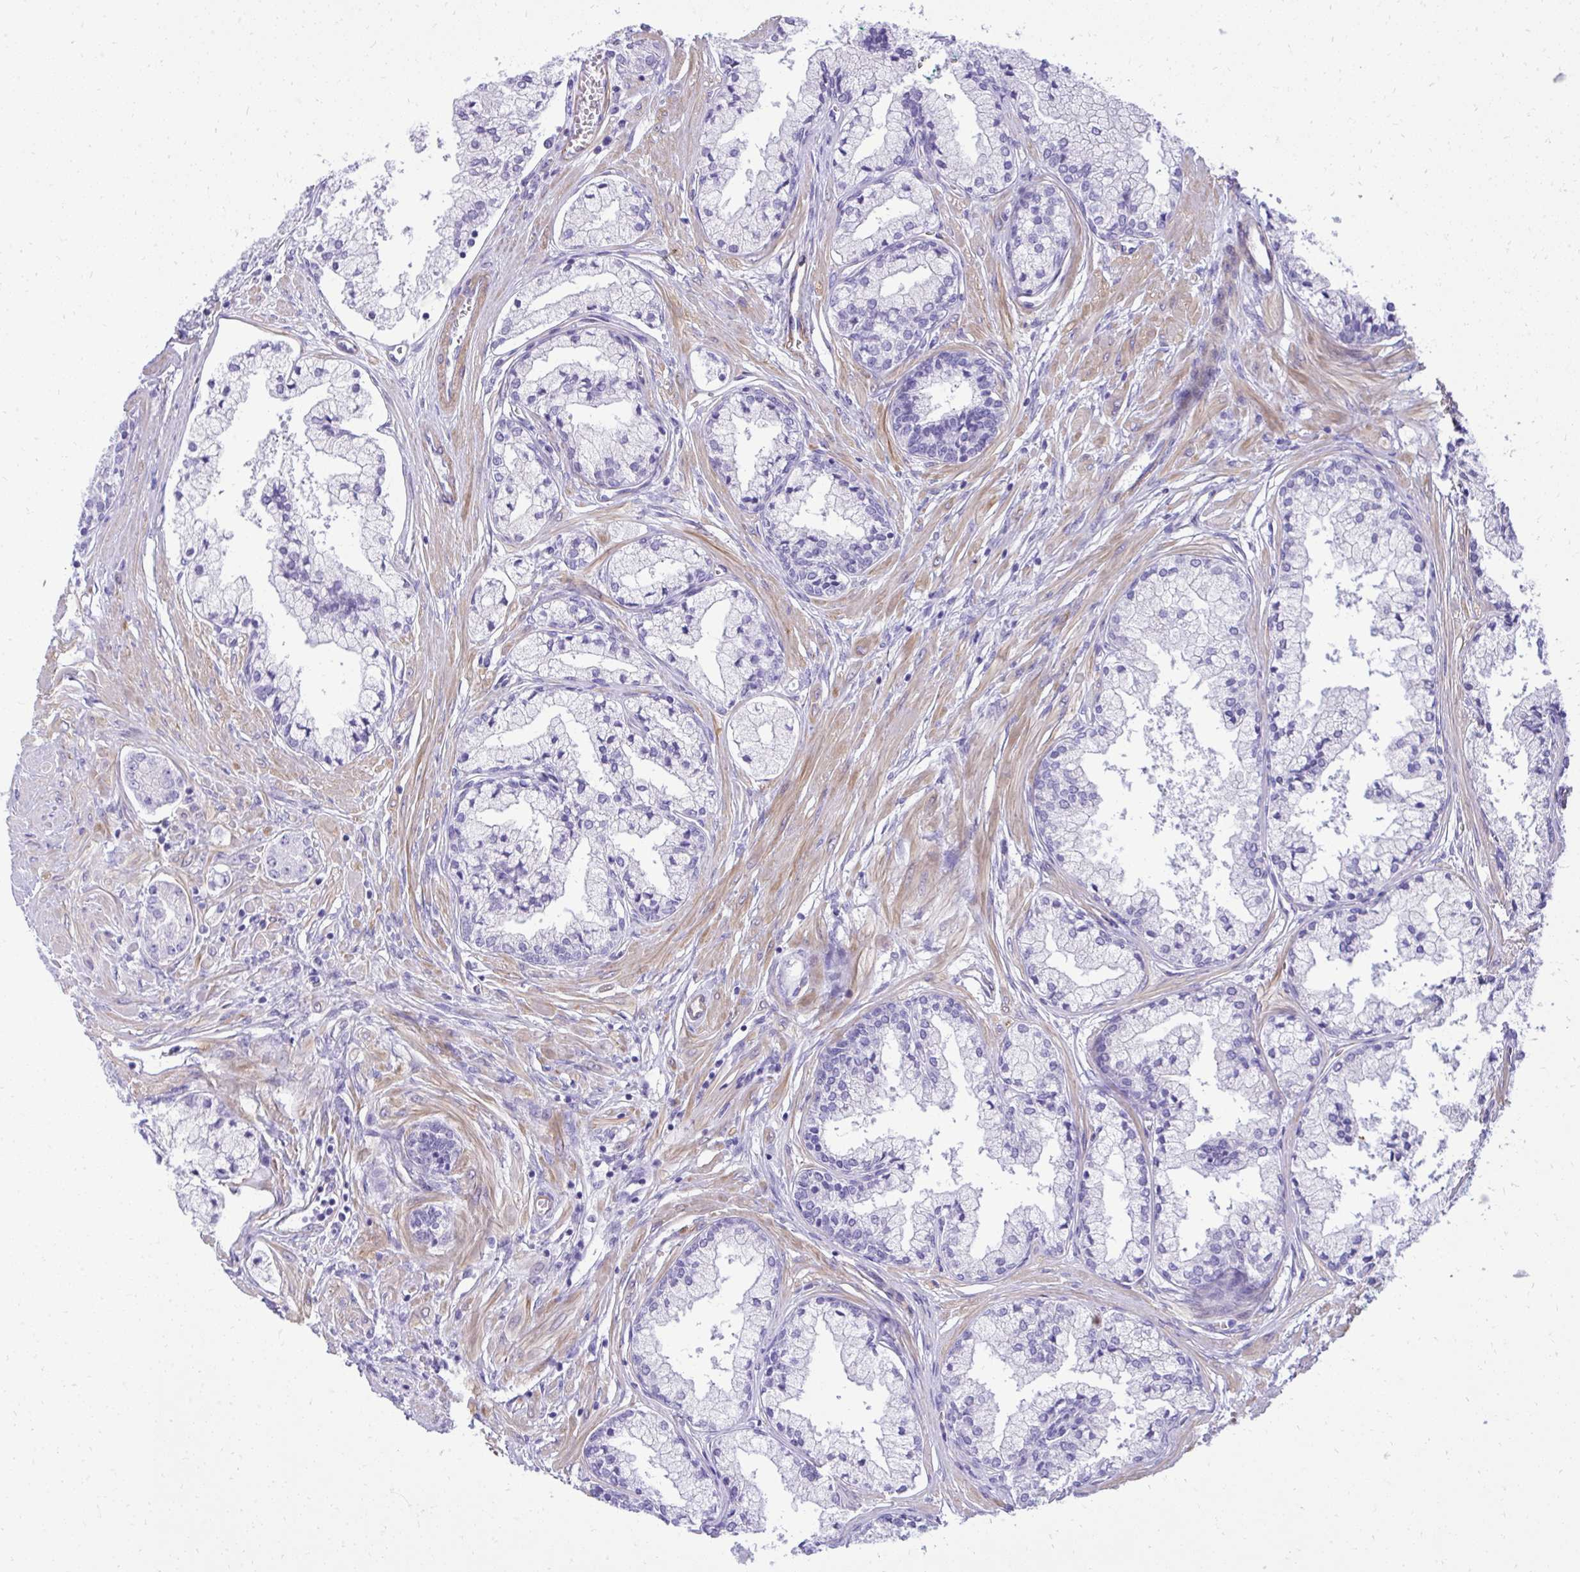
{"staining": {"intensity": "negative", "quantity": "none", "location": "none"}, "tissue": "prostate cancer", "cell_type": "Tumor cells", "image_type": "cancer", "snomed": [{"axis": "morphology", "description": "Adenocarcinoma, High grade"}, {"axis": "topography", "description": "Prostate"}], "caption": "DAB immunohistochemical staining of human high-grade adenocarcinoma (prostate) shows no significant staining in tumor cells. Nuclei are stained in blue.", "gene": "PITPNM3", "patient": {"sex": "male", "age": 66}}